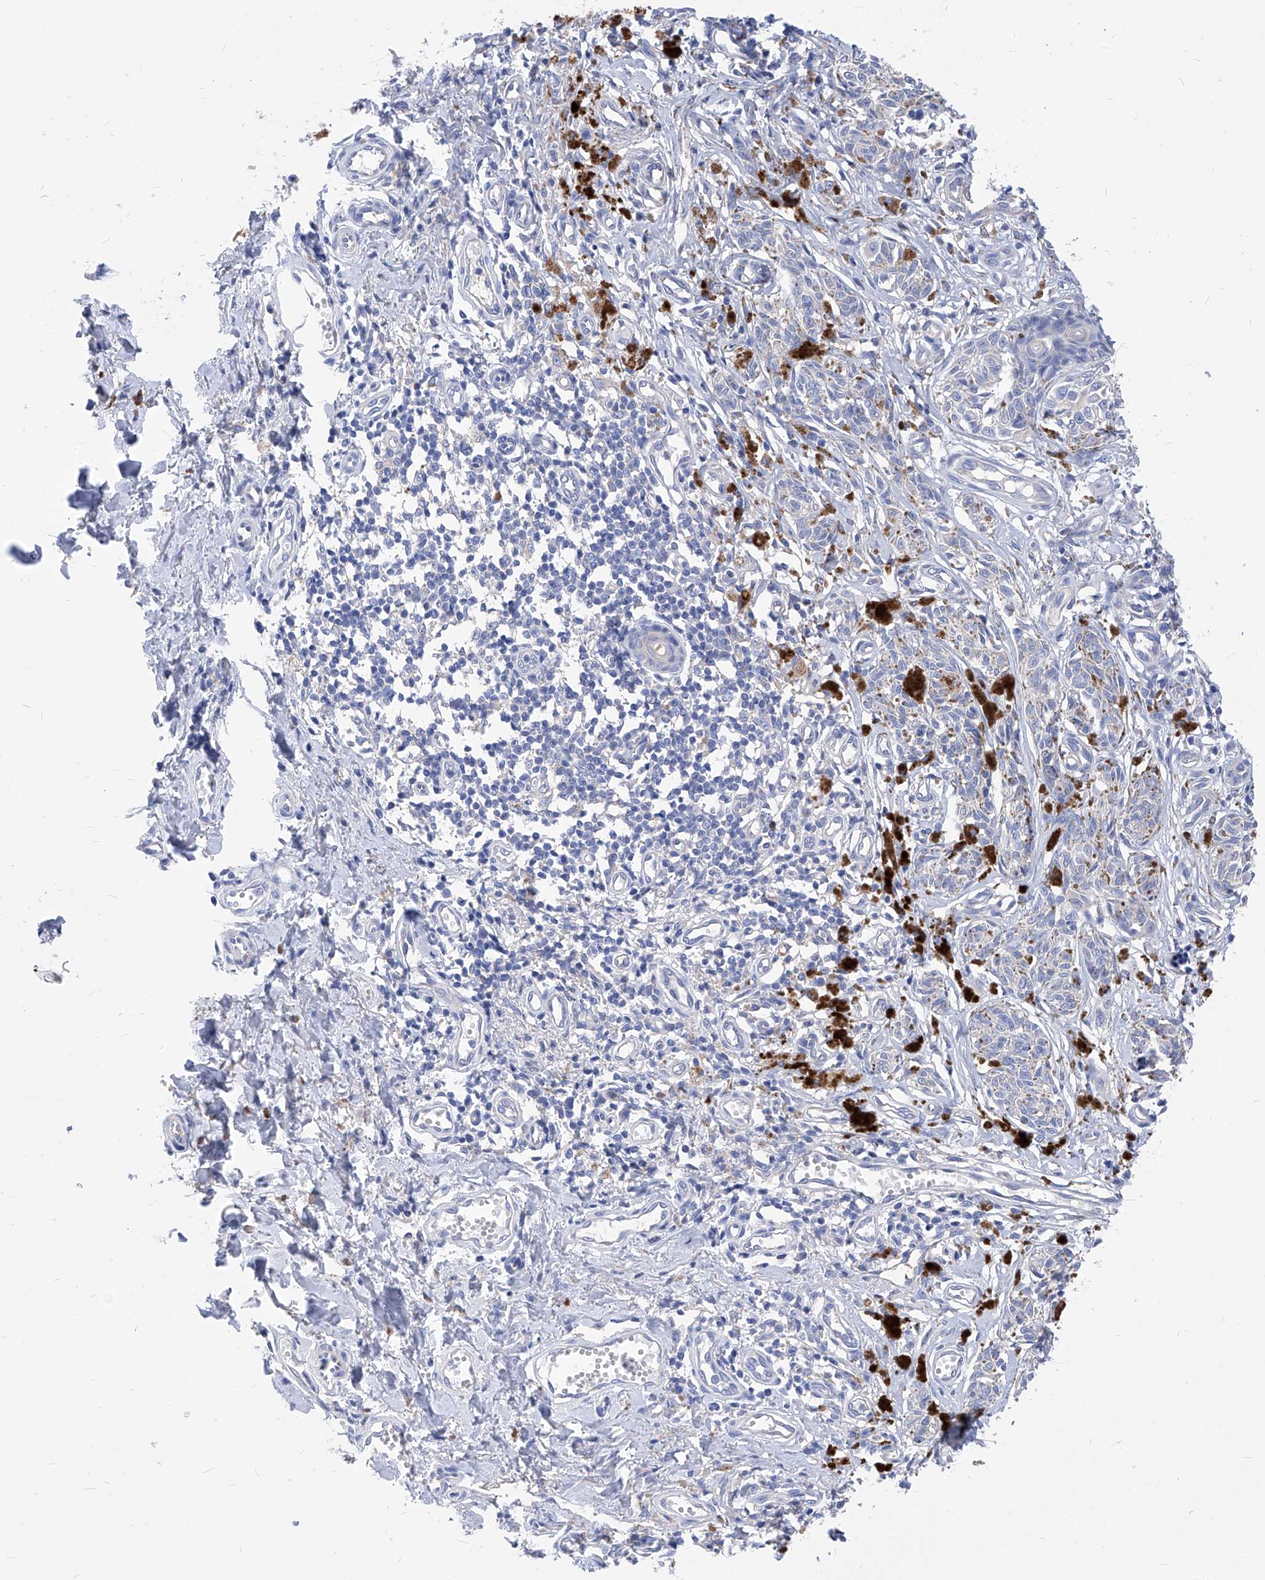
{"staining": {"intensity": "weak", "quantity": "<25%", "location": "cytoplasmic/membranous"}, "tissue": "melanoma", "cell_type": "Tumor cells", "image_type": "cancer", "snomed": [{"axis": "morphology", "description": "Malignant melanoma, NOS"}, {"axis": "topography", "description": "Skin"}], "caption": "Image shows no significant protein positivity in tumor cells of malignant melanoma.", "gene": "XPNPEP1", "patient": {"sex": "male", "age": 53}}